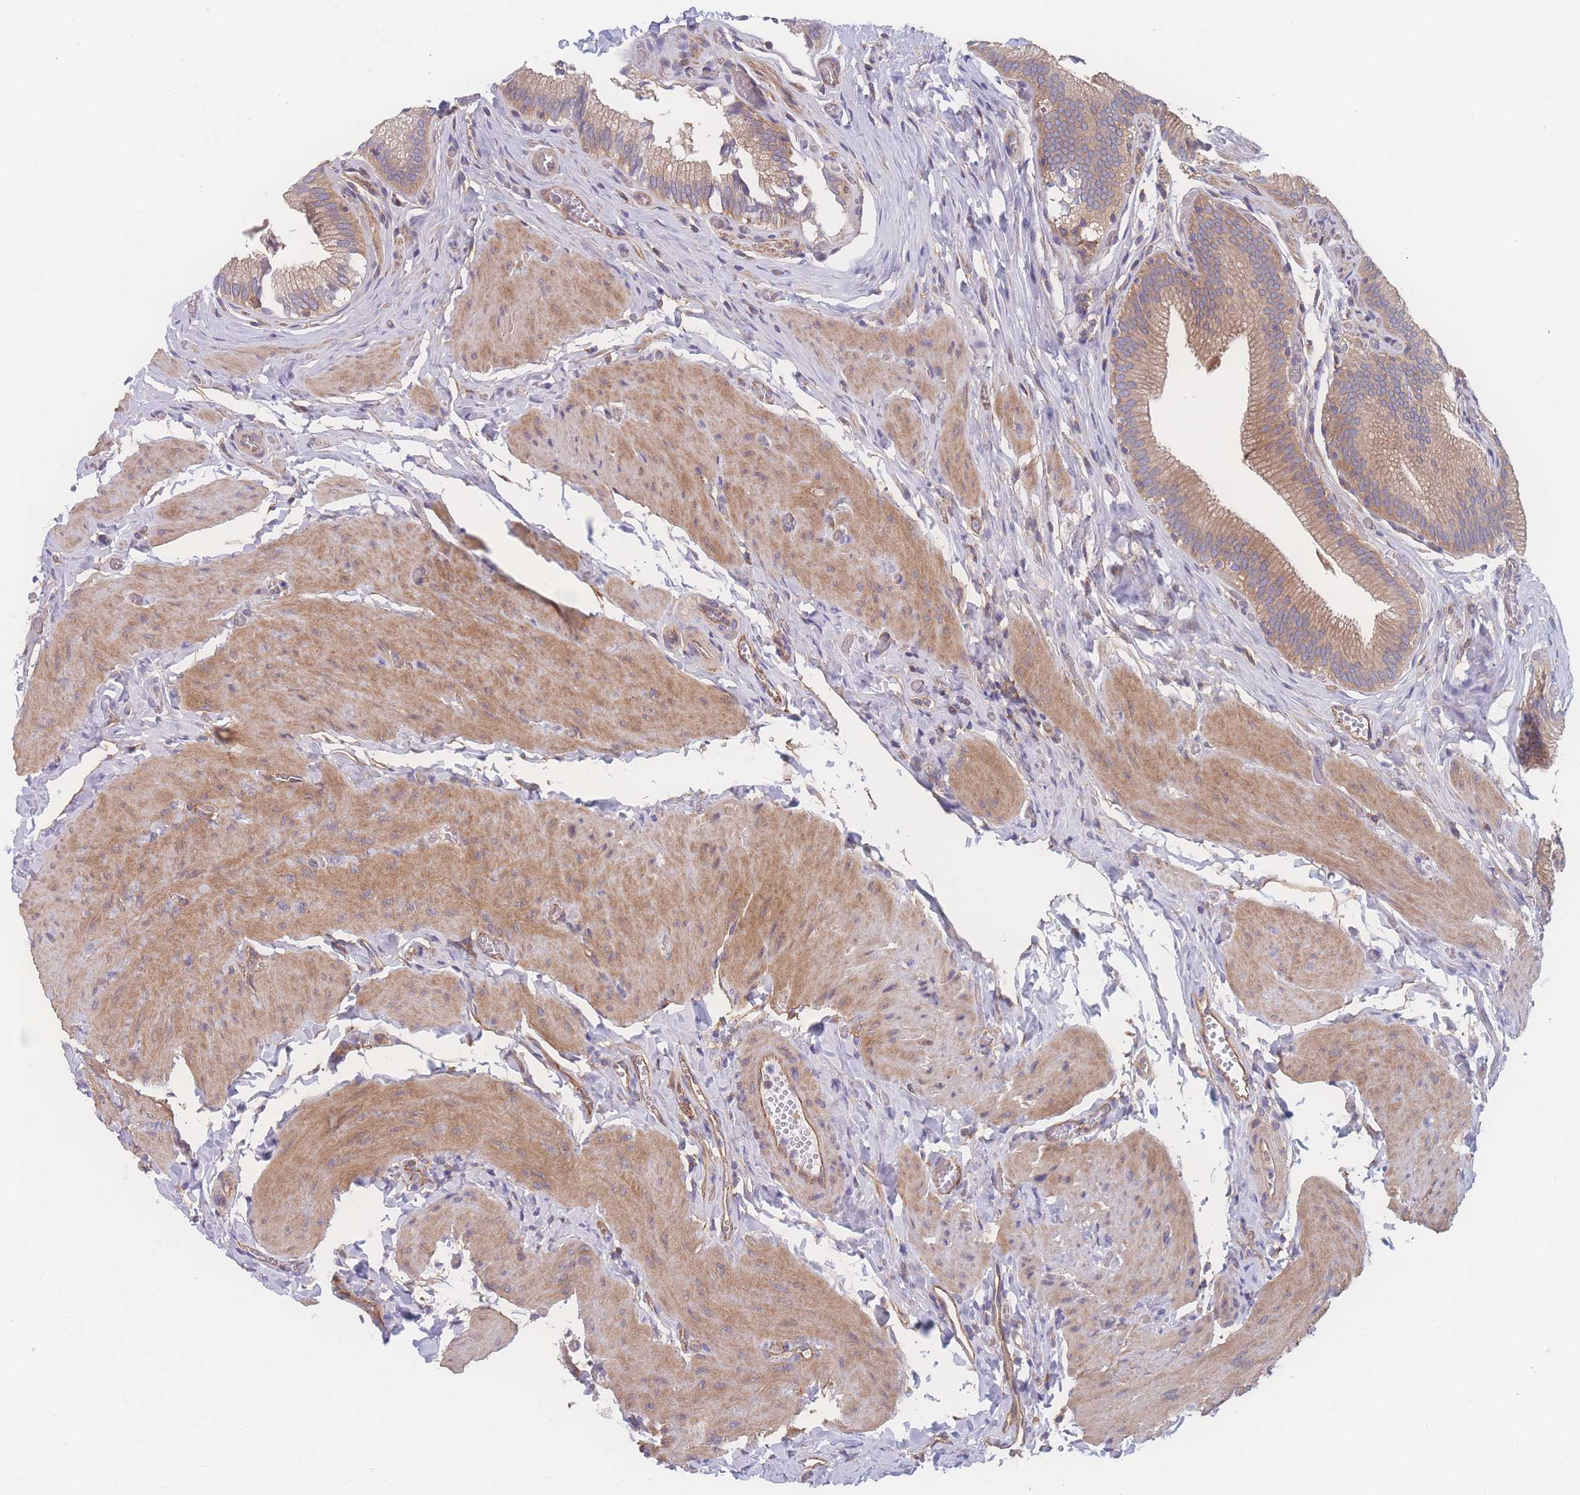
{"staining": {"intensity": "moderate", "quantity": ">75%", "location": "cytoplasmic/membranous"}, "tissue": "gallbladder", "cell_type": "Glandular cells", "image_type": "normal", "snomed": [{"axis": "morphology", "description": "Normal tissue, NOS"}, {"axis": "topography", "description": "Gallbladder"}, {"axis": "topography", "description": "Peripheral nerve tissue"}], "caption": "An IHC image of normal tissue is shown. Protein staining in brown highlights moderate cytoplasmic/membranous positivity in gallbladder within glandular cells.", "gene": "CFAP97", "patient": {"sex": "male", "age": 17}}